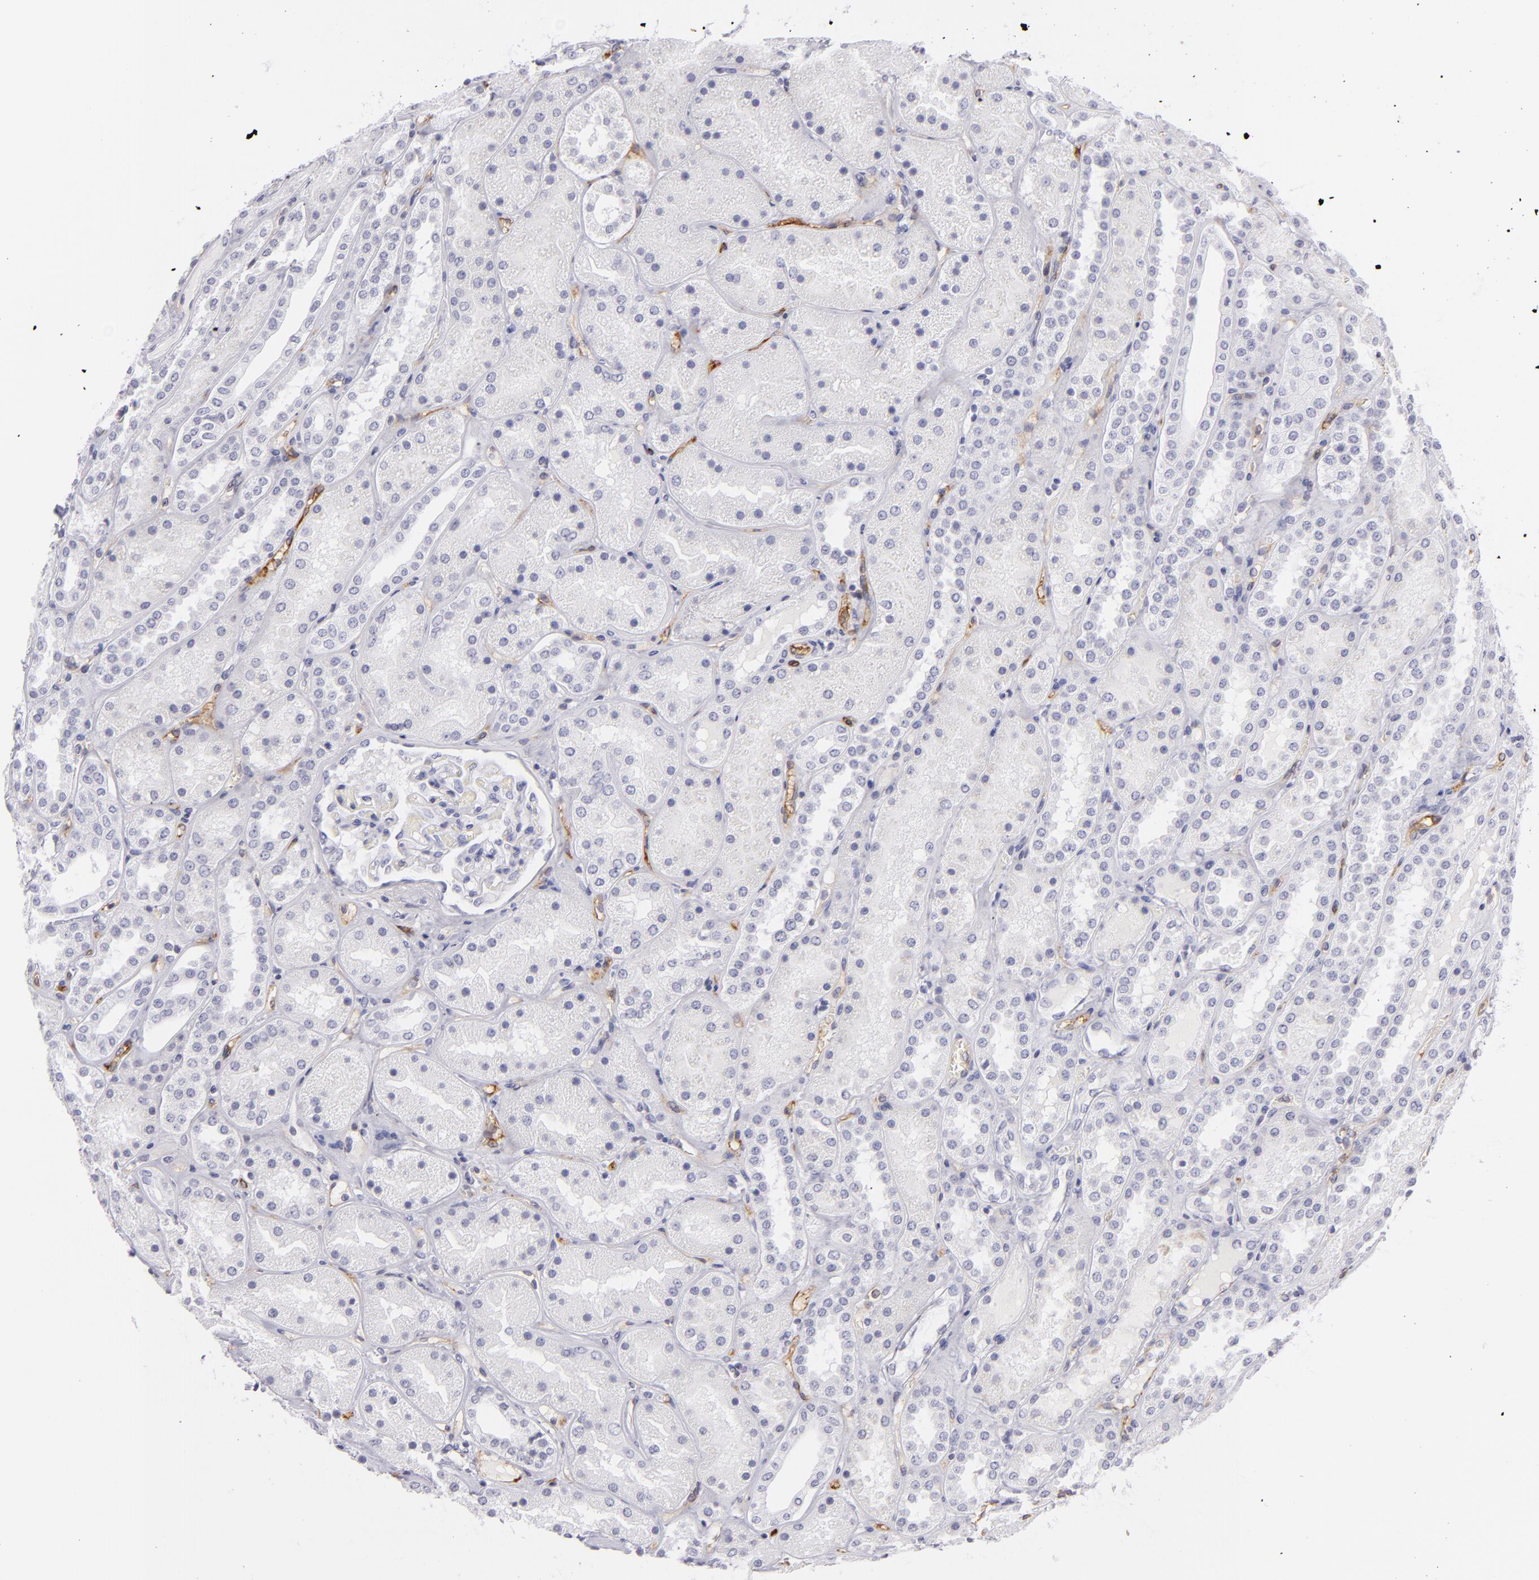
{"staining": {"intensity": "negative", "quantity": "none", "location": "none"}, "tissue": "kidney", "cell_type": "Cells in glomeruli", "image_type": "normal", "snomed": [{"axis": "morphology", "description": "Normal tissue, NOS"}, {"axis": "topography", "description": "Kidney"}], "caption": "High power microscopy image of an IHC image of benign kidney, revealing no significant positivity in cells in glomeruli. Nuclei are stained in blue.", "gene": "THBD", "patient": {"sex": "male", "age": 28}}